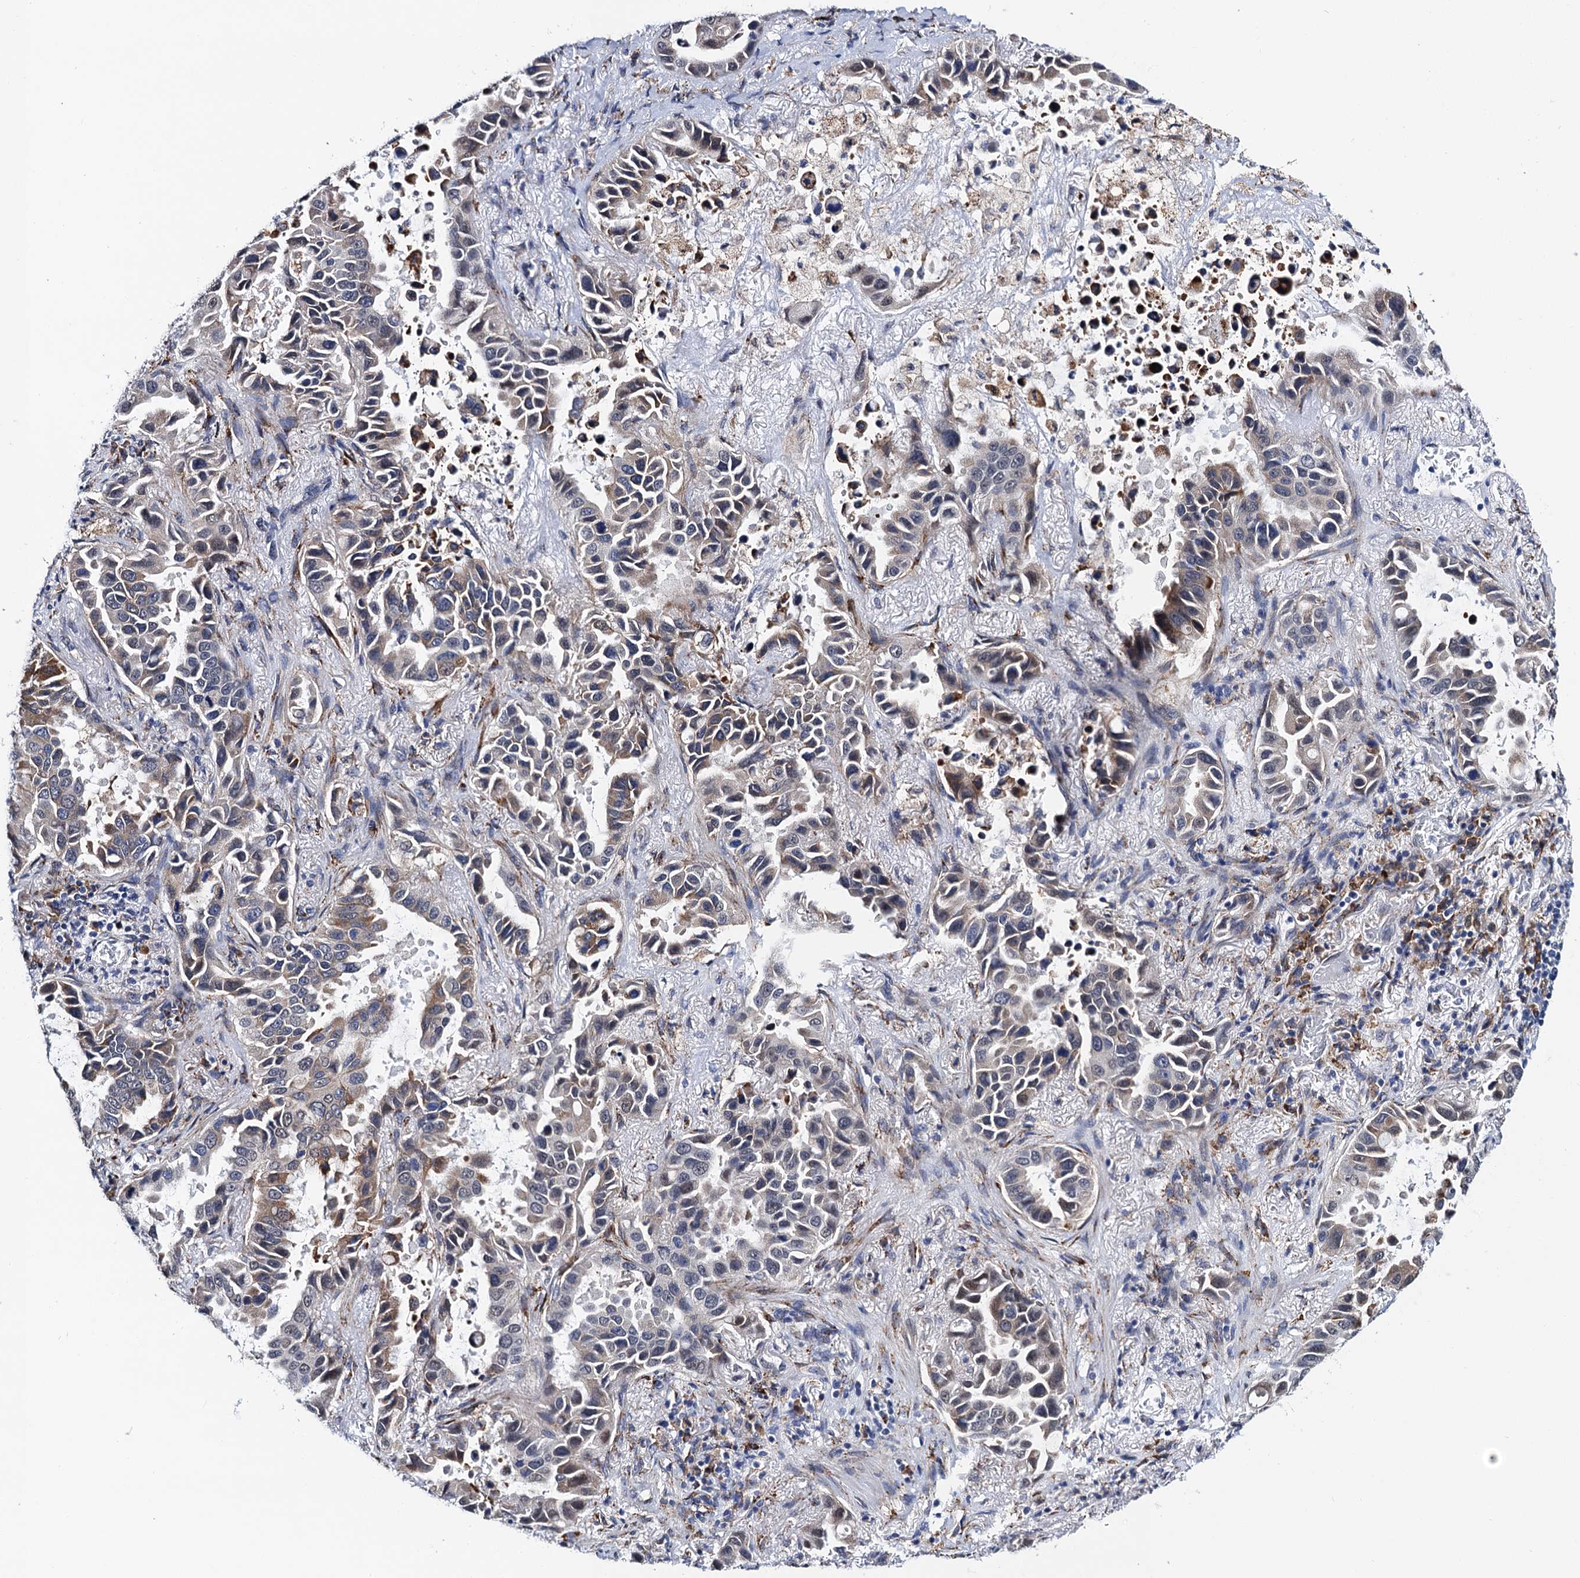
{"staining": {"intensity": "moderate", "quantity": "<25%", "location": "cytoplasmic/membranous"}, "tissue": "lung cancer", "cell_type": "Tumor cells", "image_type": "cancer", "snomed": [{"axis": "morphology", "description": "Adenocarcinoma, NOS"}, {"axis": "topography", "description": "Lung"}], "caption": "Protein expression analysis of lung cancer shows moderate cytoplasmic/membranous expression in approximately <25% of tumor cells.", "gene": "SLC7A10", "patient": {"sex": "male", "age": 64}}